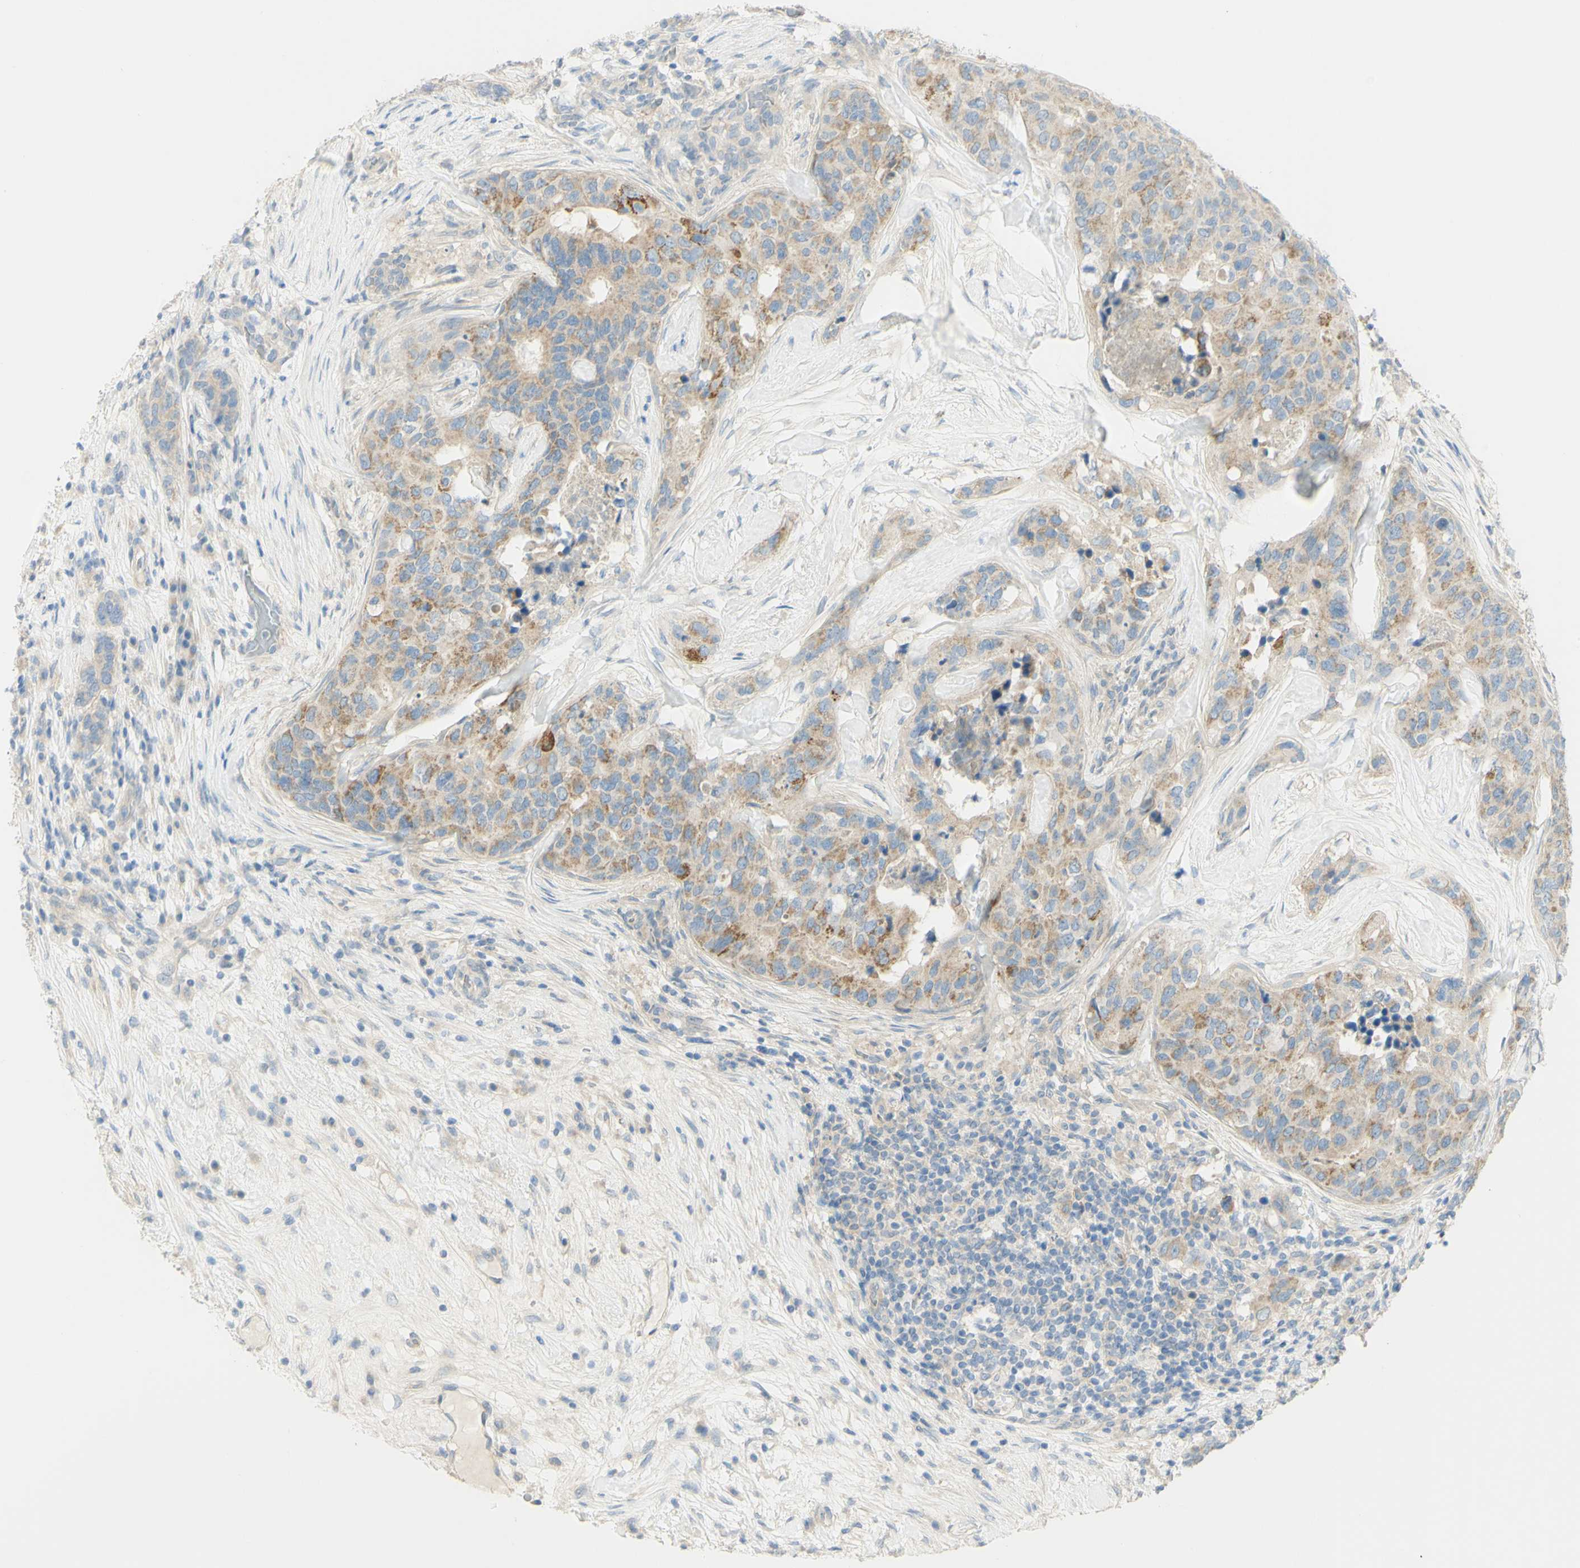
{"staining": {"intensity": "moderate", "quantity": "25%-75%", "location": "cytoplasmic/membranous"}, "tissue": "breast cancer", "cell_type": "Tumor cells", "image_type": "cancer", "snomed": [{"axis": "morphology", "description": "Lobular carcinoma"}, {"axis": "topography", "description": "Breast"}], "caption": "The immunohistochemical stain labels moderate cytoplasmic/membranous expression in tumor cells of breast cancer (lobular carcinoma) tissue.", "gene": "GCNT3", "patient": {"sex": "female", "age": 59}}